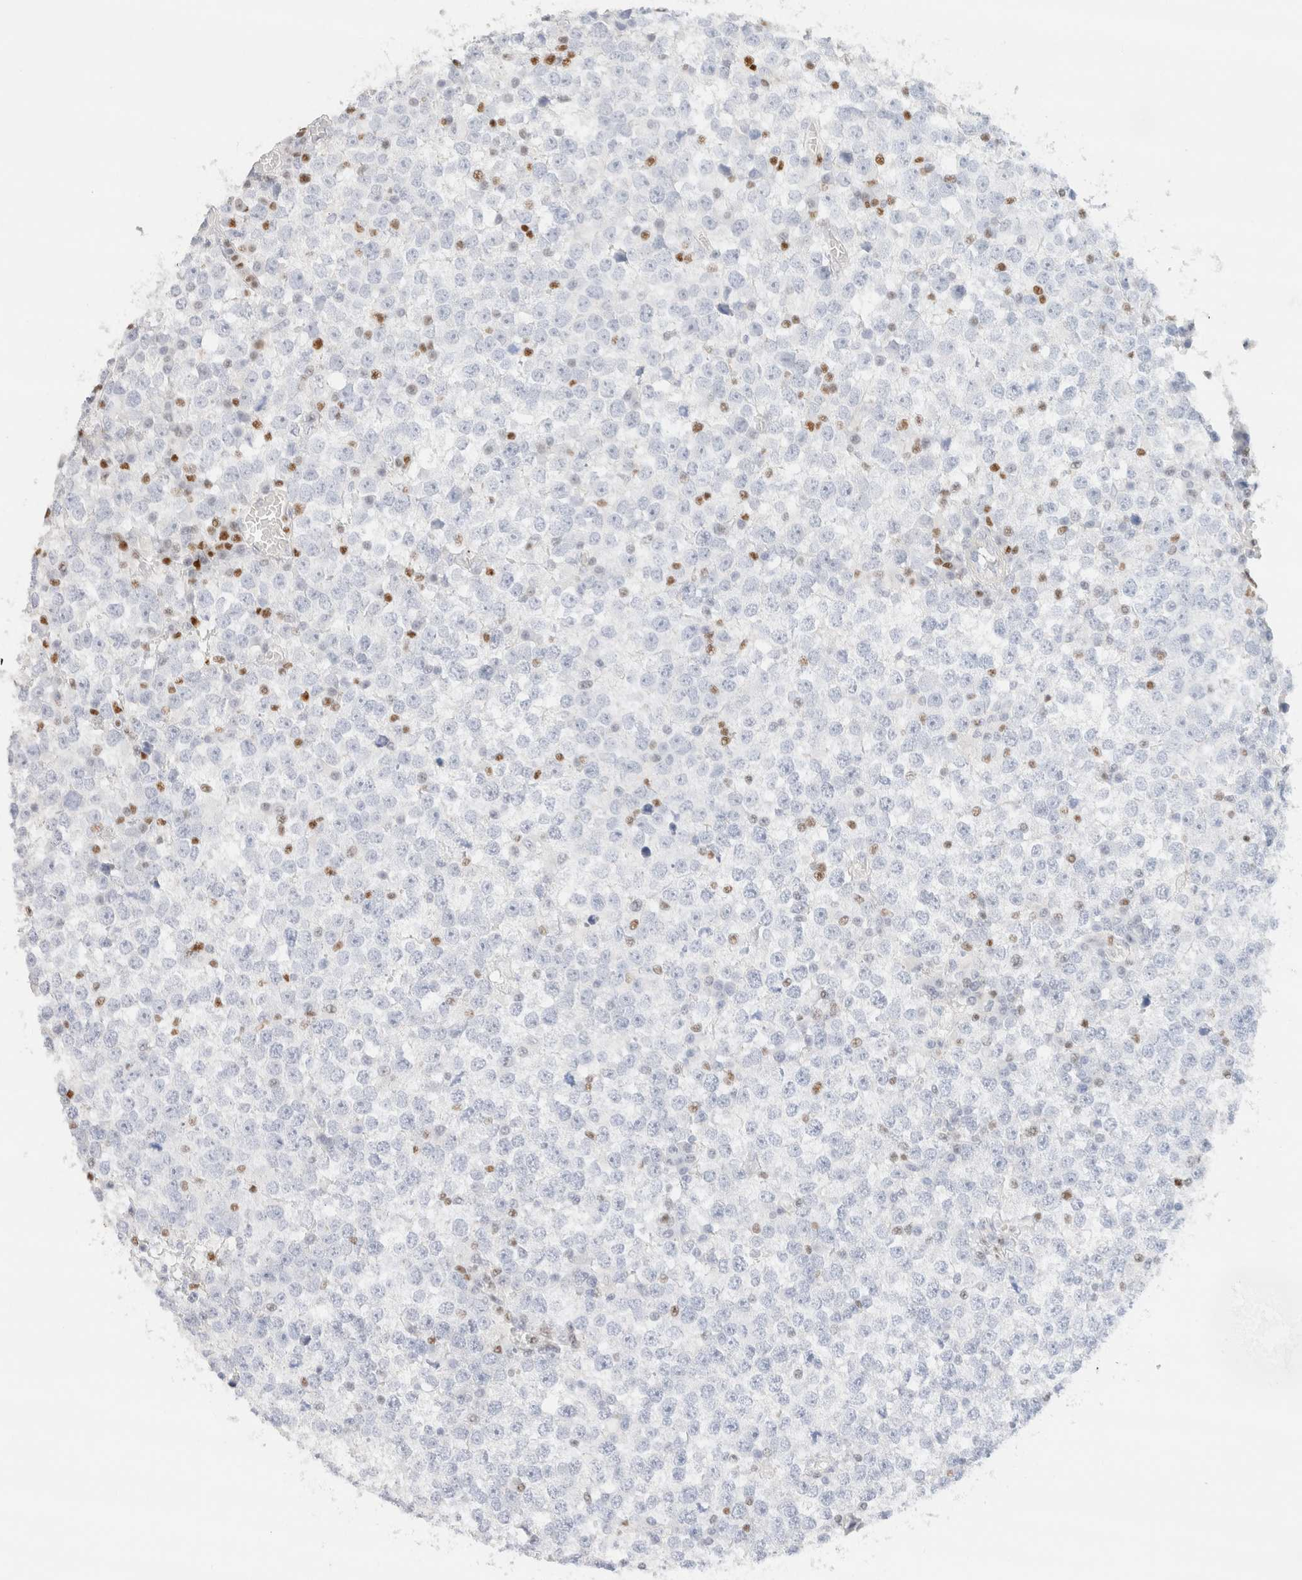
{"staining": {"intensity": "negative", "quantity": "none", "location": "none"}, "tissue": "testis cancer", "cell_type": "Tumor cells", "image_type": "cancer", "snomed": [{"axis": "morphology", "description": "Seminoma, NOS"}, {"axis": "topography", "description": "Testis"}], "caption": "DAB immunohistochemical staining of human seminoma (testis) shows no significant positivity in tumor cells.", "gene": "IKZF3", "patient": {"sex": "male", "age": 65}}